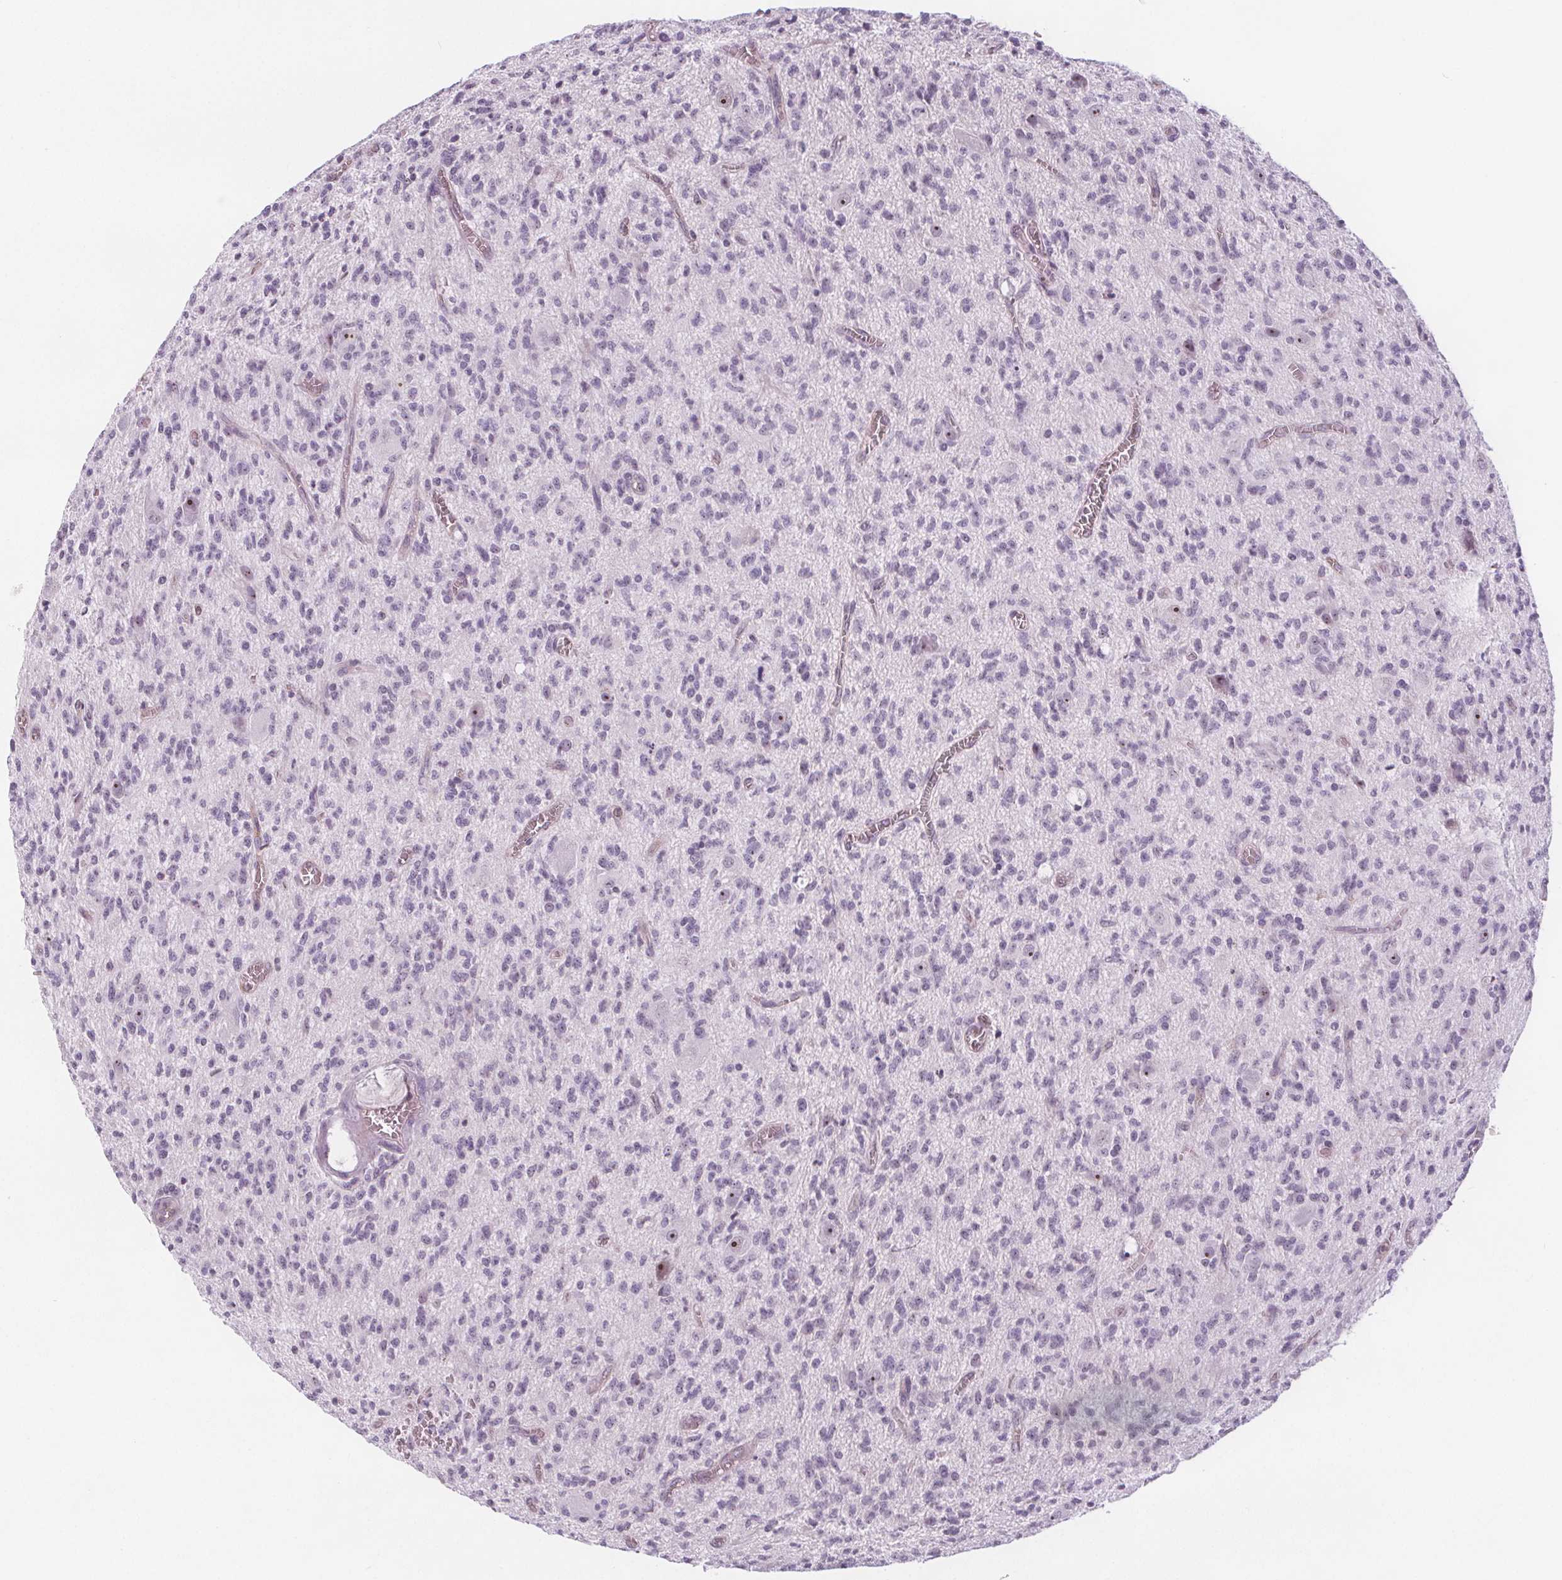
{"staining": {"intensity": "negative", "quantity": "none", "location": "none"}, "tissue": "glioma", "cell_type": "Tumor cells", "image_type": "cancer", "snomed": [{"axis": "morphology", "description": "Glioma, malignant, Low grade"}, {"axis": "topography", "description": "Brain"}], "caption": "Photomicrograph shows no protein staining in tumor cells of malignant low-grade glioma tissue. The staining is performed using DAB (3,3'-diaminobenzidine) brown chromogen with nuclei counter-stained in using hematoxylin.", "gene": "NOLC1", "patient": {"sex": "male", "age": 64}}